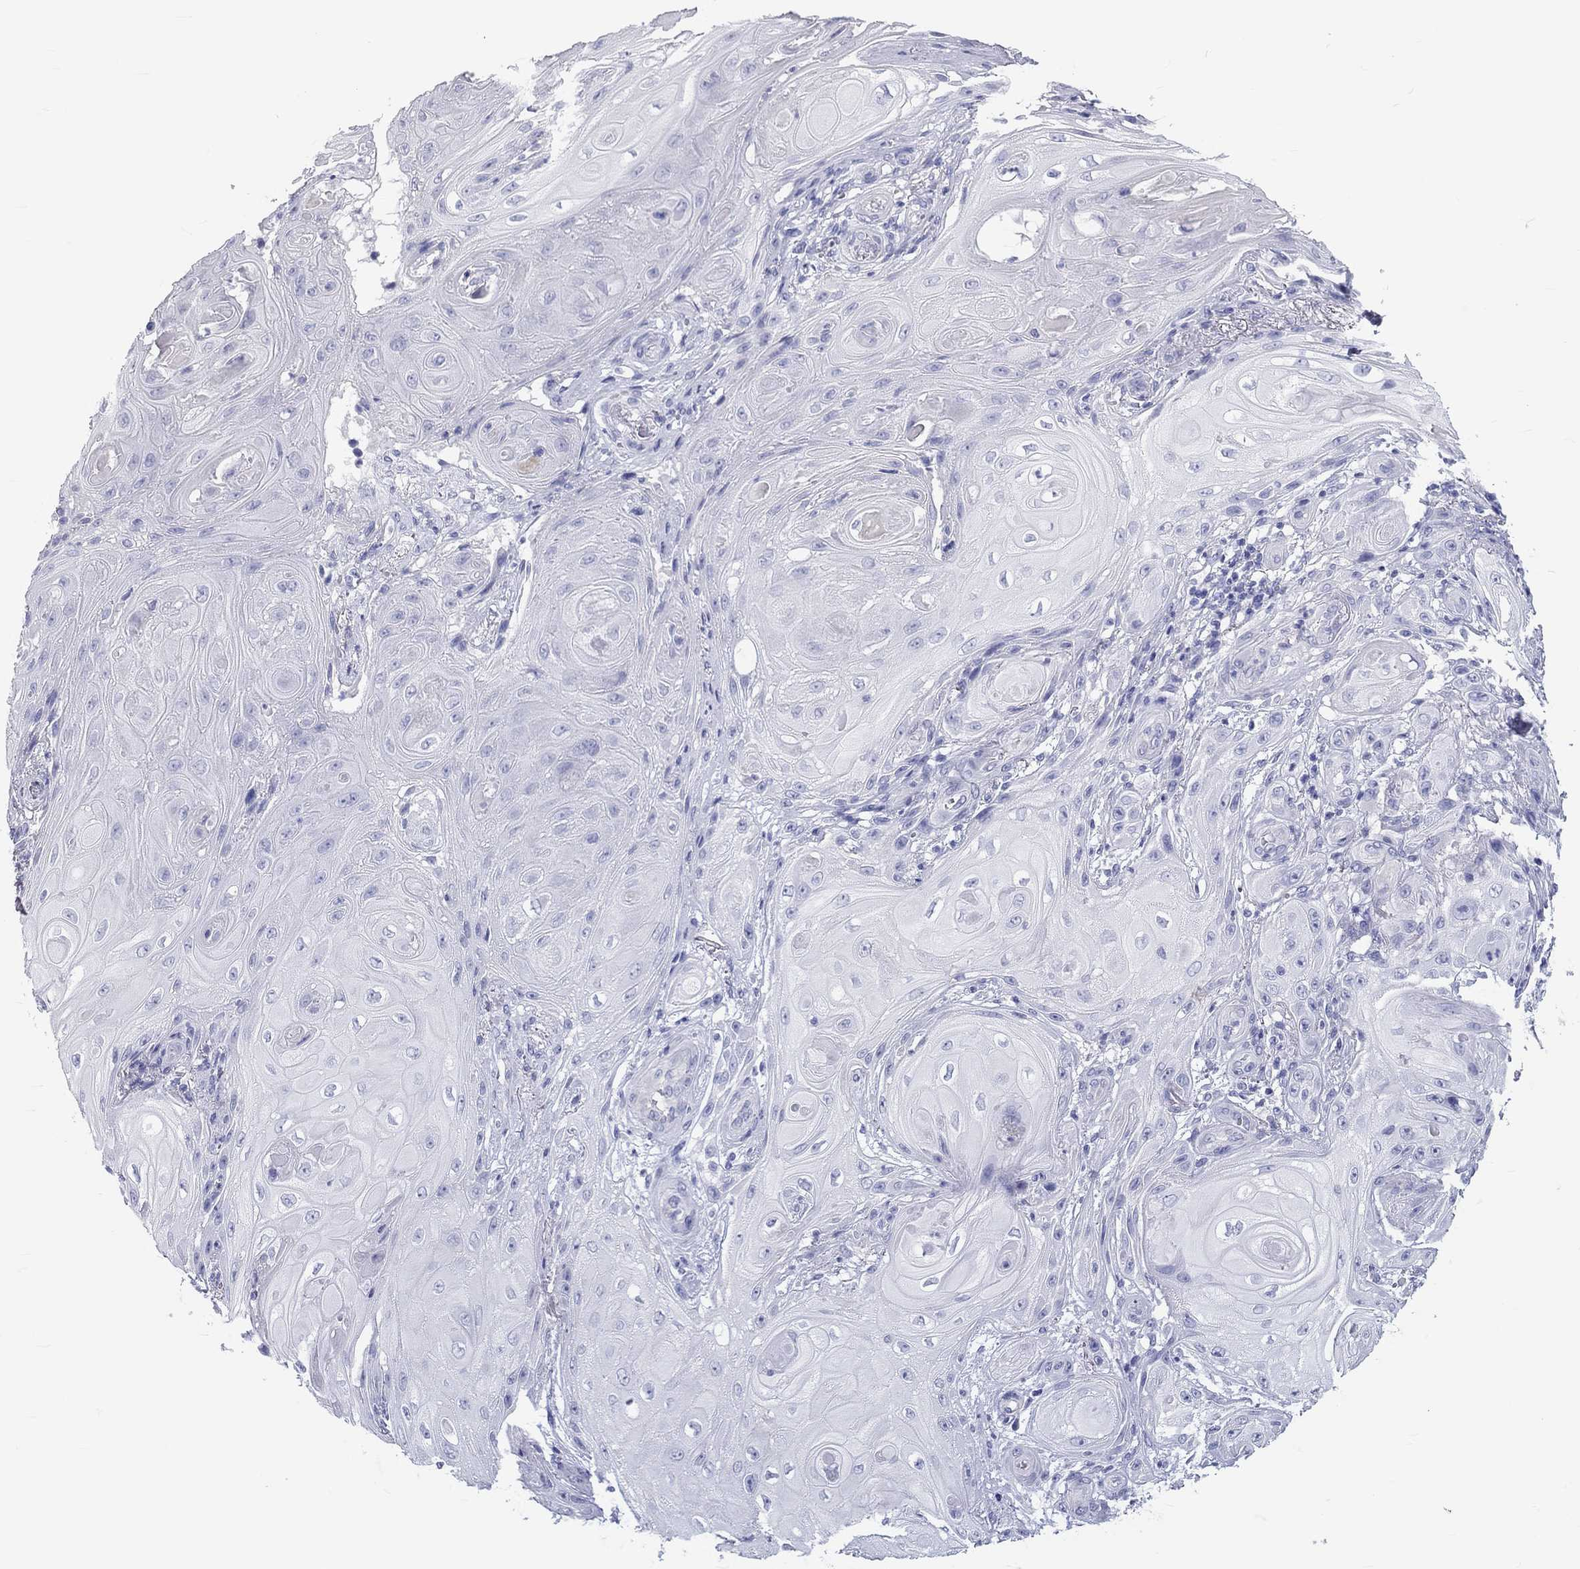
{"staining": {"intensity": "negative", "quantity": "none", "location": "none"}, "tissue": "skin cancer", "cell_type": "Tumor cells", "image_type": "cancer", "snomed": [{"axis": "morphology", "description": "Squamous cell carcinoma, NOS"}, {"axis": "topography", "description": "Skin"}], "caption": "Immunohistochemistry (IHC) micrograph of neoplastic tissue: human squamous cell carcinoma (skin) stained with DAB exhibits no significant protein staining in tumor cells.", "gene": "DNALI1", "patient": {"sex": "male", "age": 62}}